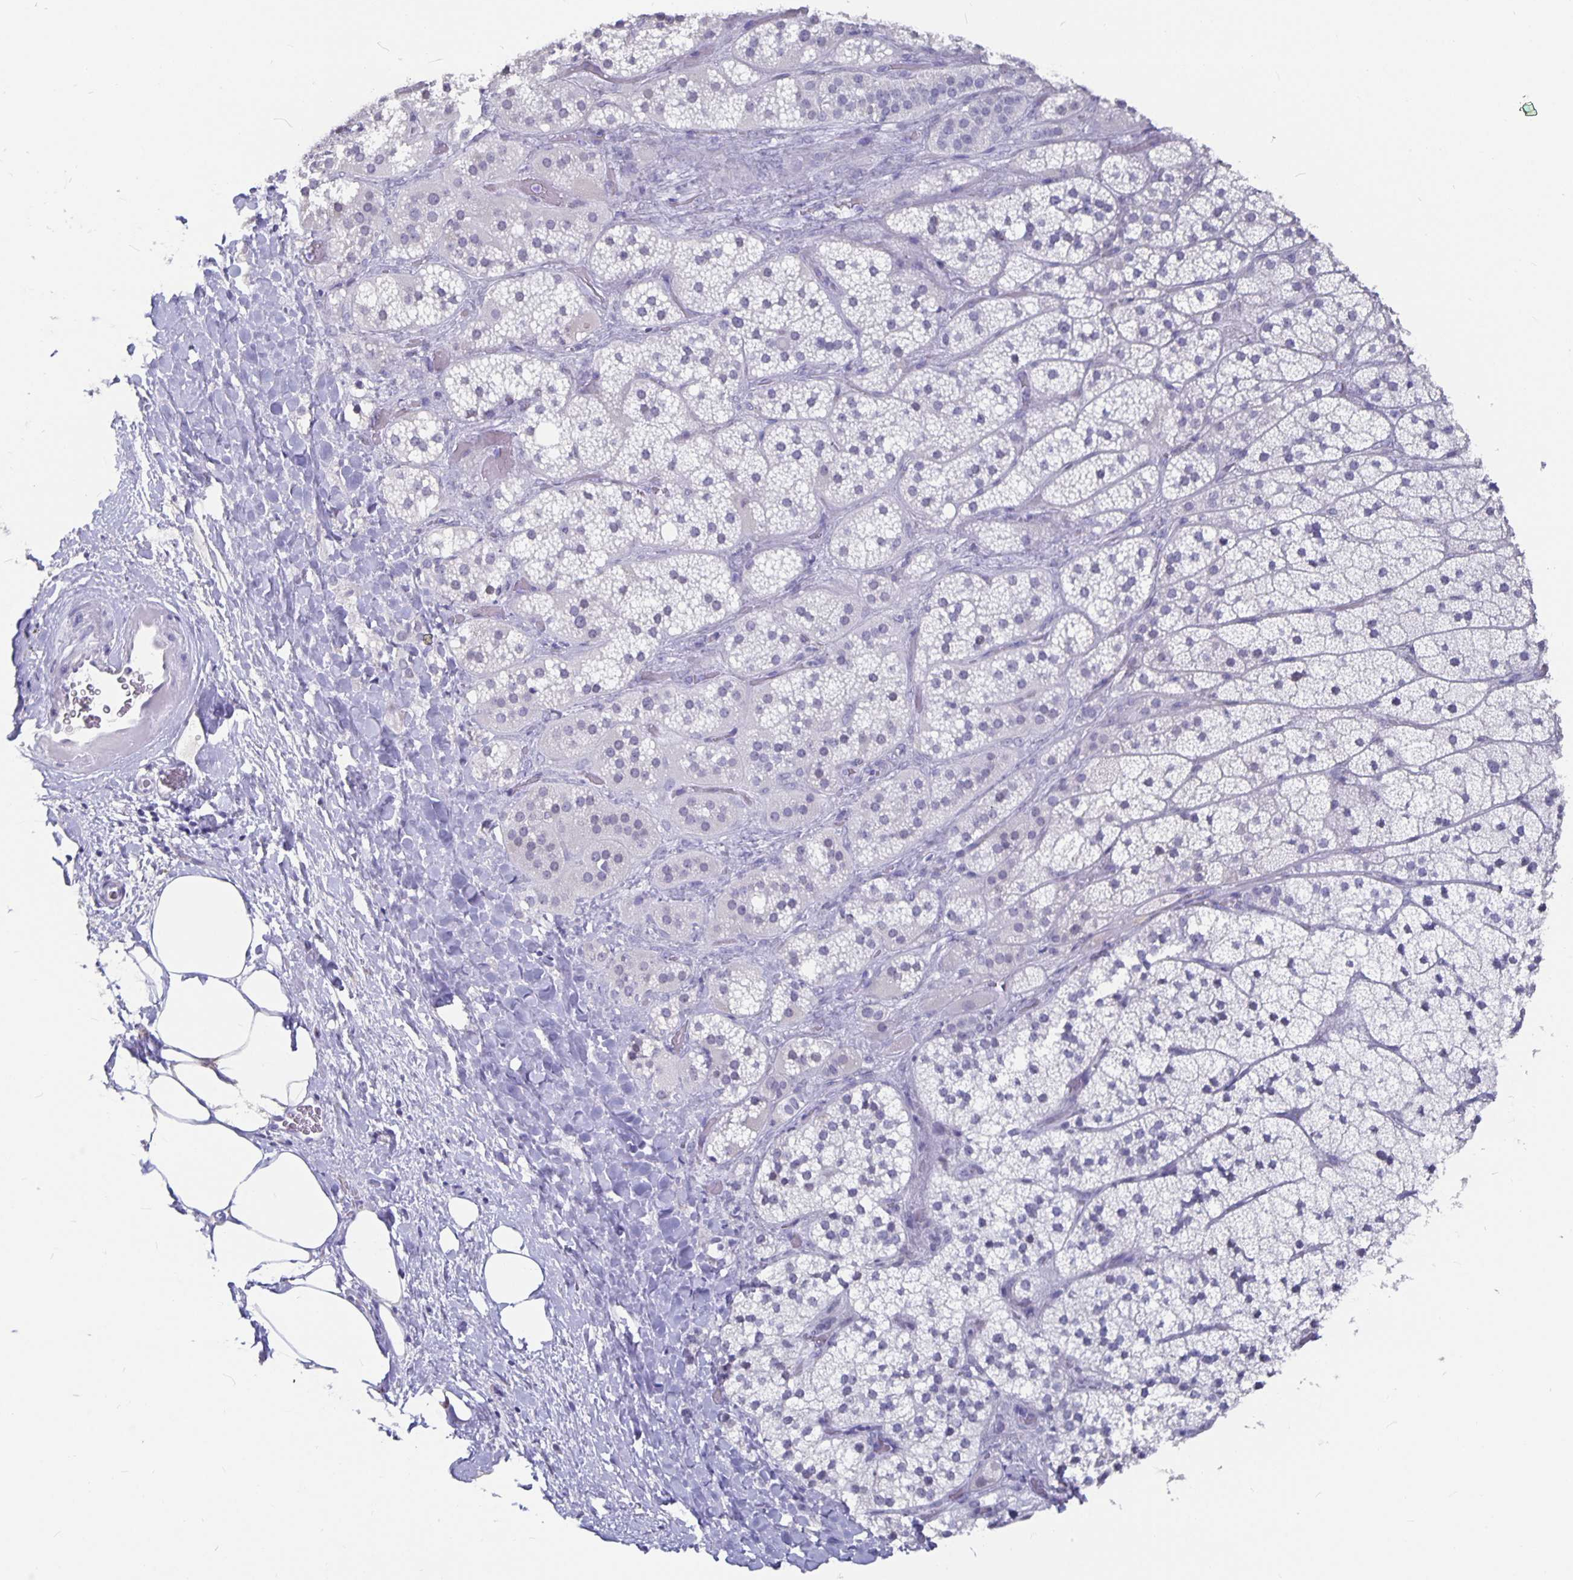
{"staining": {"intensity": "negative", "quantity": "none", "location": "none"}, "tissue": "adrenal gland", "cell_type": "Glandular cells", "image_type": "normal", "snomed": [{"axis": "morphology", "description": "Normal tissue, NOS"}, {"axis": "topography", "description": "Adrenal gland"}], "caption": "Adrenal gland stained for a protein using IHC exhibits no positivity glandular cells.", "gene": "OLIG2", "patient": {"sex": "male", "age": 57}}